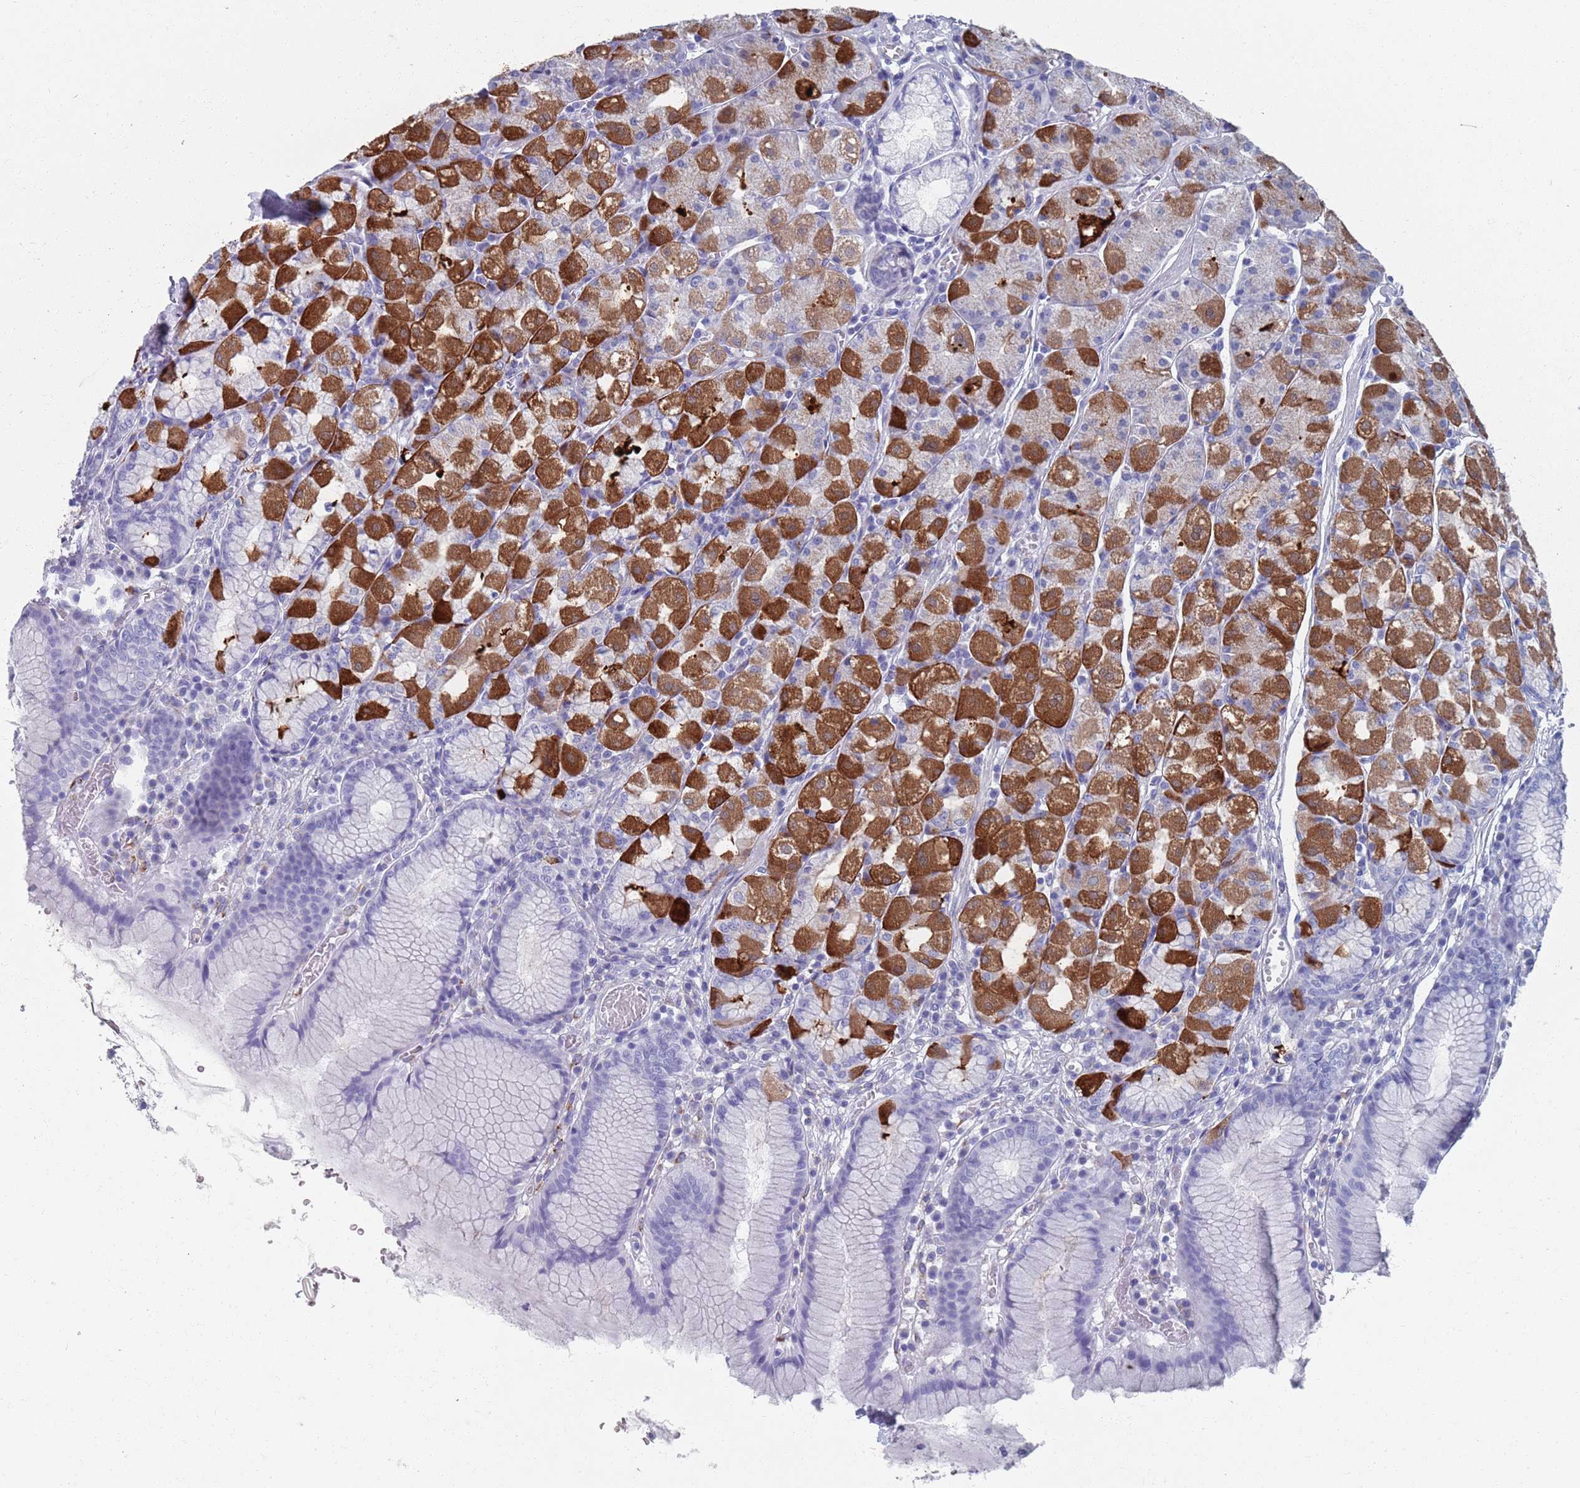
{"staining": {"intensity": "strong", "quantity": "25%-75%", "location": "cytoplasmic/membranous"}, "tissue": "stomach", "cell_type": "Glandular cells", "image_type": "normal", "snomed": [{"axis": "morphology", "description": "Normal tissue, NOS"}, {"axis": "topography", "description": "Stomach"}], "caption": "A micrograph showing strong cytoplasmic/membranous expression in approximately 25%-75% of glandular cells in benign stomach, as visualized by brown immunohistochemical staining.", "gene": "PLOD1", "patient": {"sex": "male", "age": 55}}